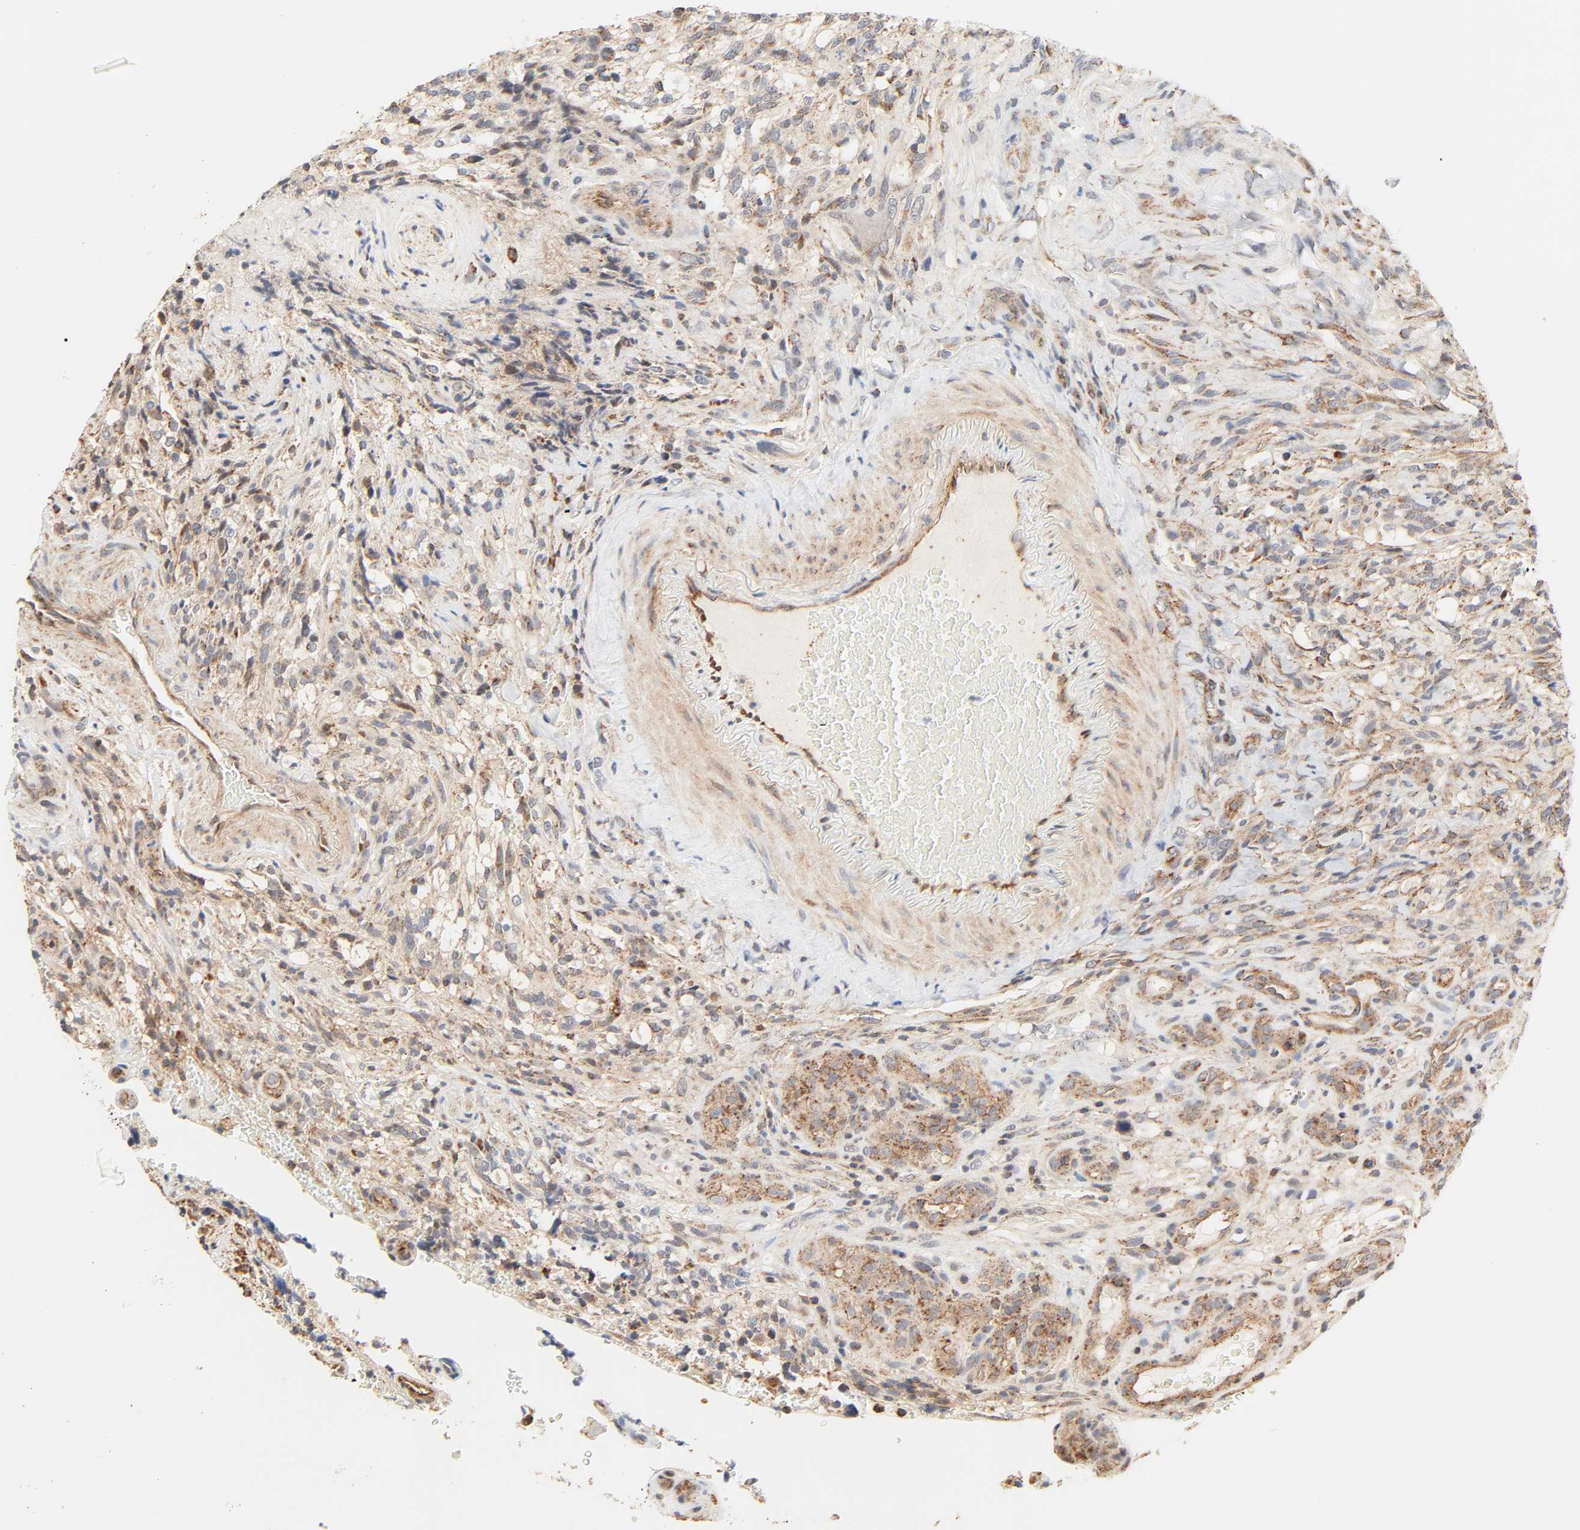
{"staining": {"intensity": "moderate", "quantity": ">75%", "location": "cytoplasmic/membranous"}, "tissue": "glioma", "cell_type": "Tumor cells", "image_type": "cancer", "snomed": [{"axis": "morphology", "description": "Normal tissue, NOS"}, {"axis": "morphology", "description": "Glioma, malignant, High grade"}, {"axis": "topography", "description": "Cerebral cortex"}], "caption": "Immunohistochemistry (IHC) micrograph of human malignant glioma (high-grade) stained for a protein (brown), which shows medium levels of moderate cytoplasmic/membranous staining in about >75% of tumor cells.", "gene": "ZMAT5", "patient": {"sex": "male", "age": 75}}